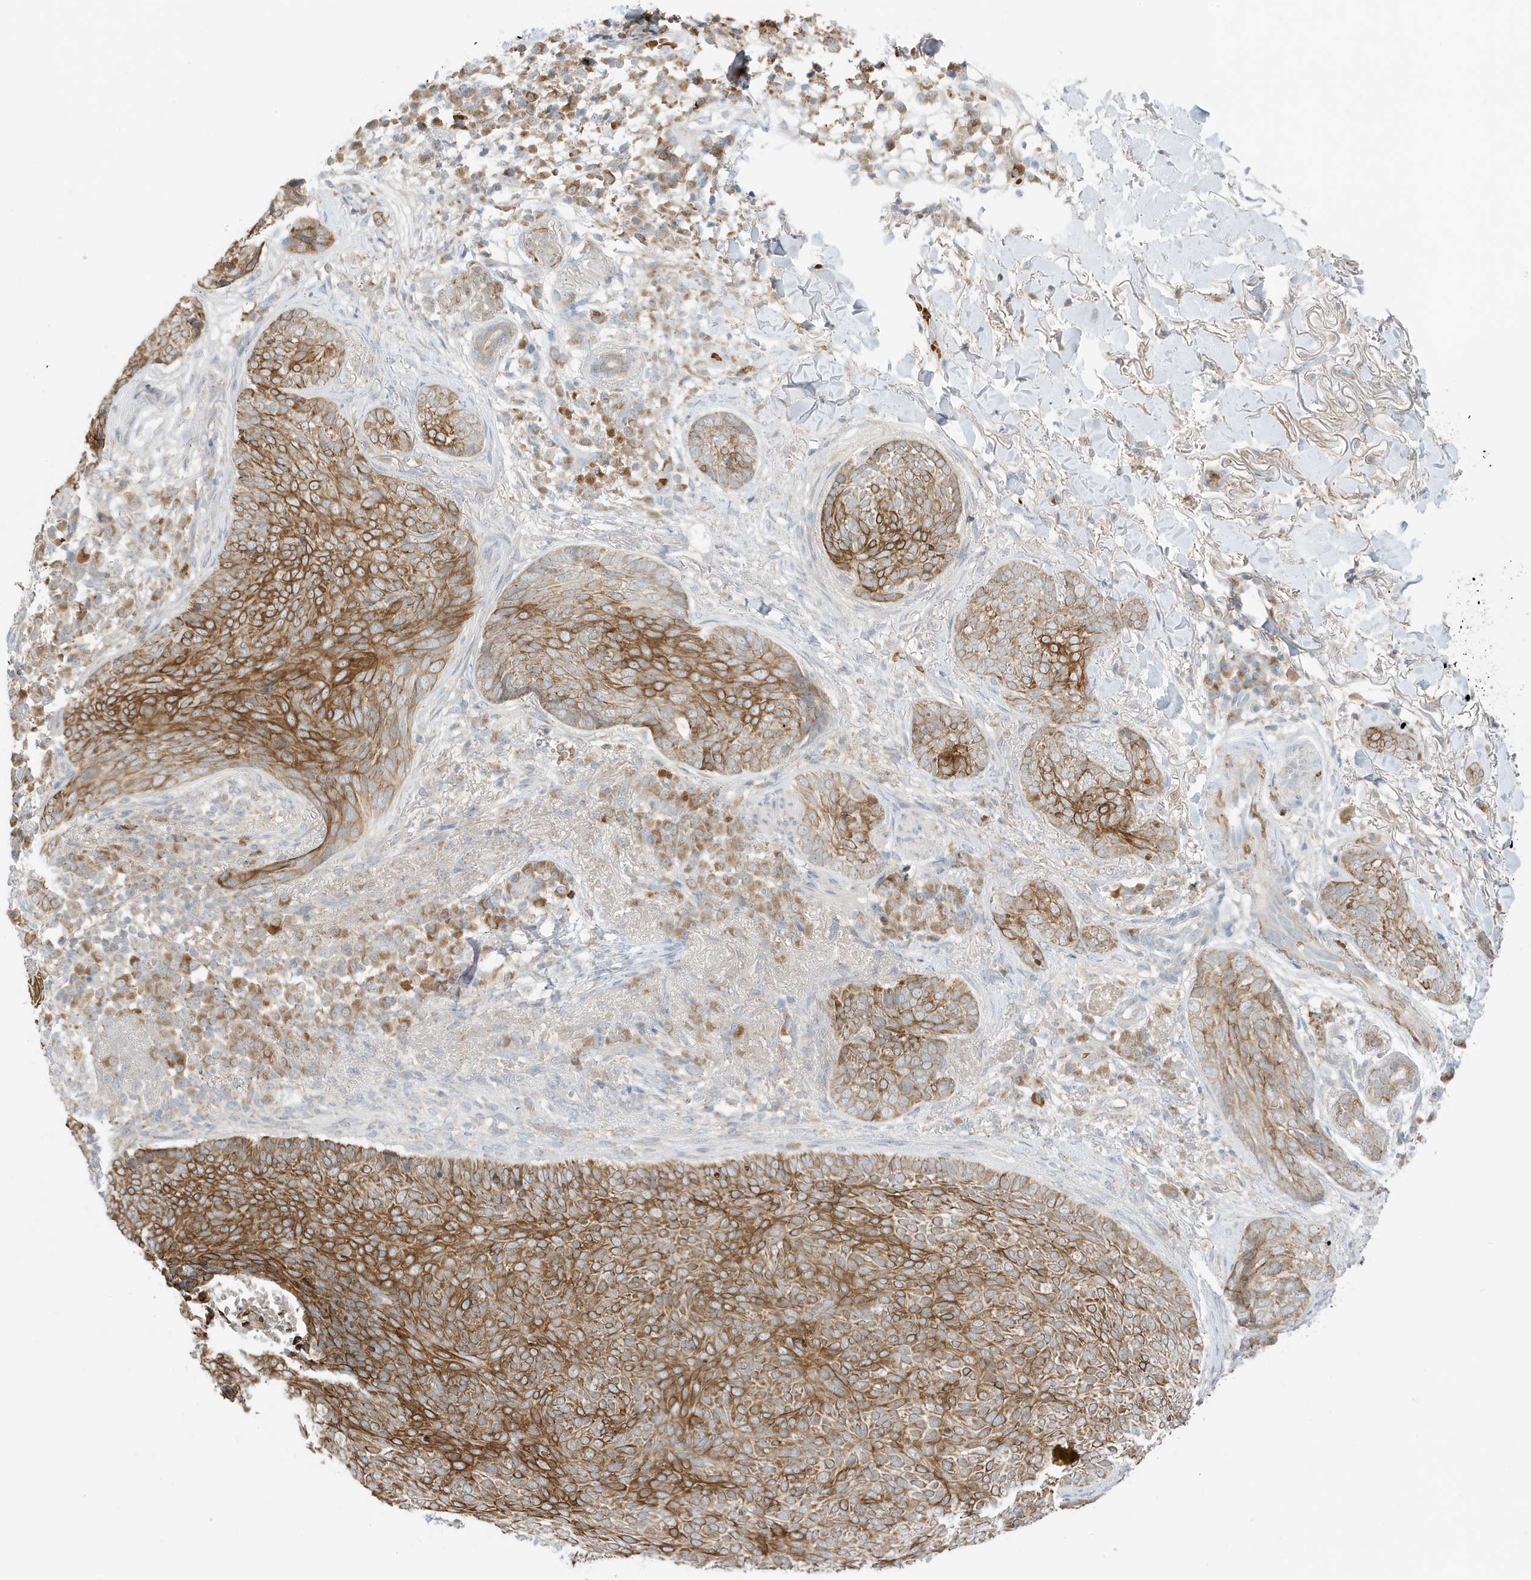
{"staining": {"intensity": "moderate", "quantity": ">75%", "location": "cytoplasmic/membranous"}, "tissue": "skin cancer", "cell_type": "Tumor cells", "image_type": "cancer", "snomed": [{"axis": "morphology", "description": "Basal cell carcinoma"}, {"axis": "topography", "description": "Skin"}], "caption": "DAB immunohistochemical staining of human skin cancer (basal cell carcinoma) demonstrates moderate cytoplasmic/membranous protein positivity in about >75% of tumor cells.", "gene": "NPPC", "patient": {"sex": "male", "age": 85}}